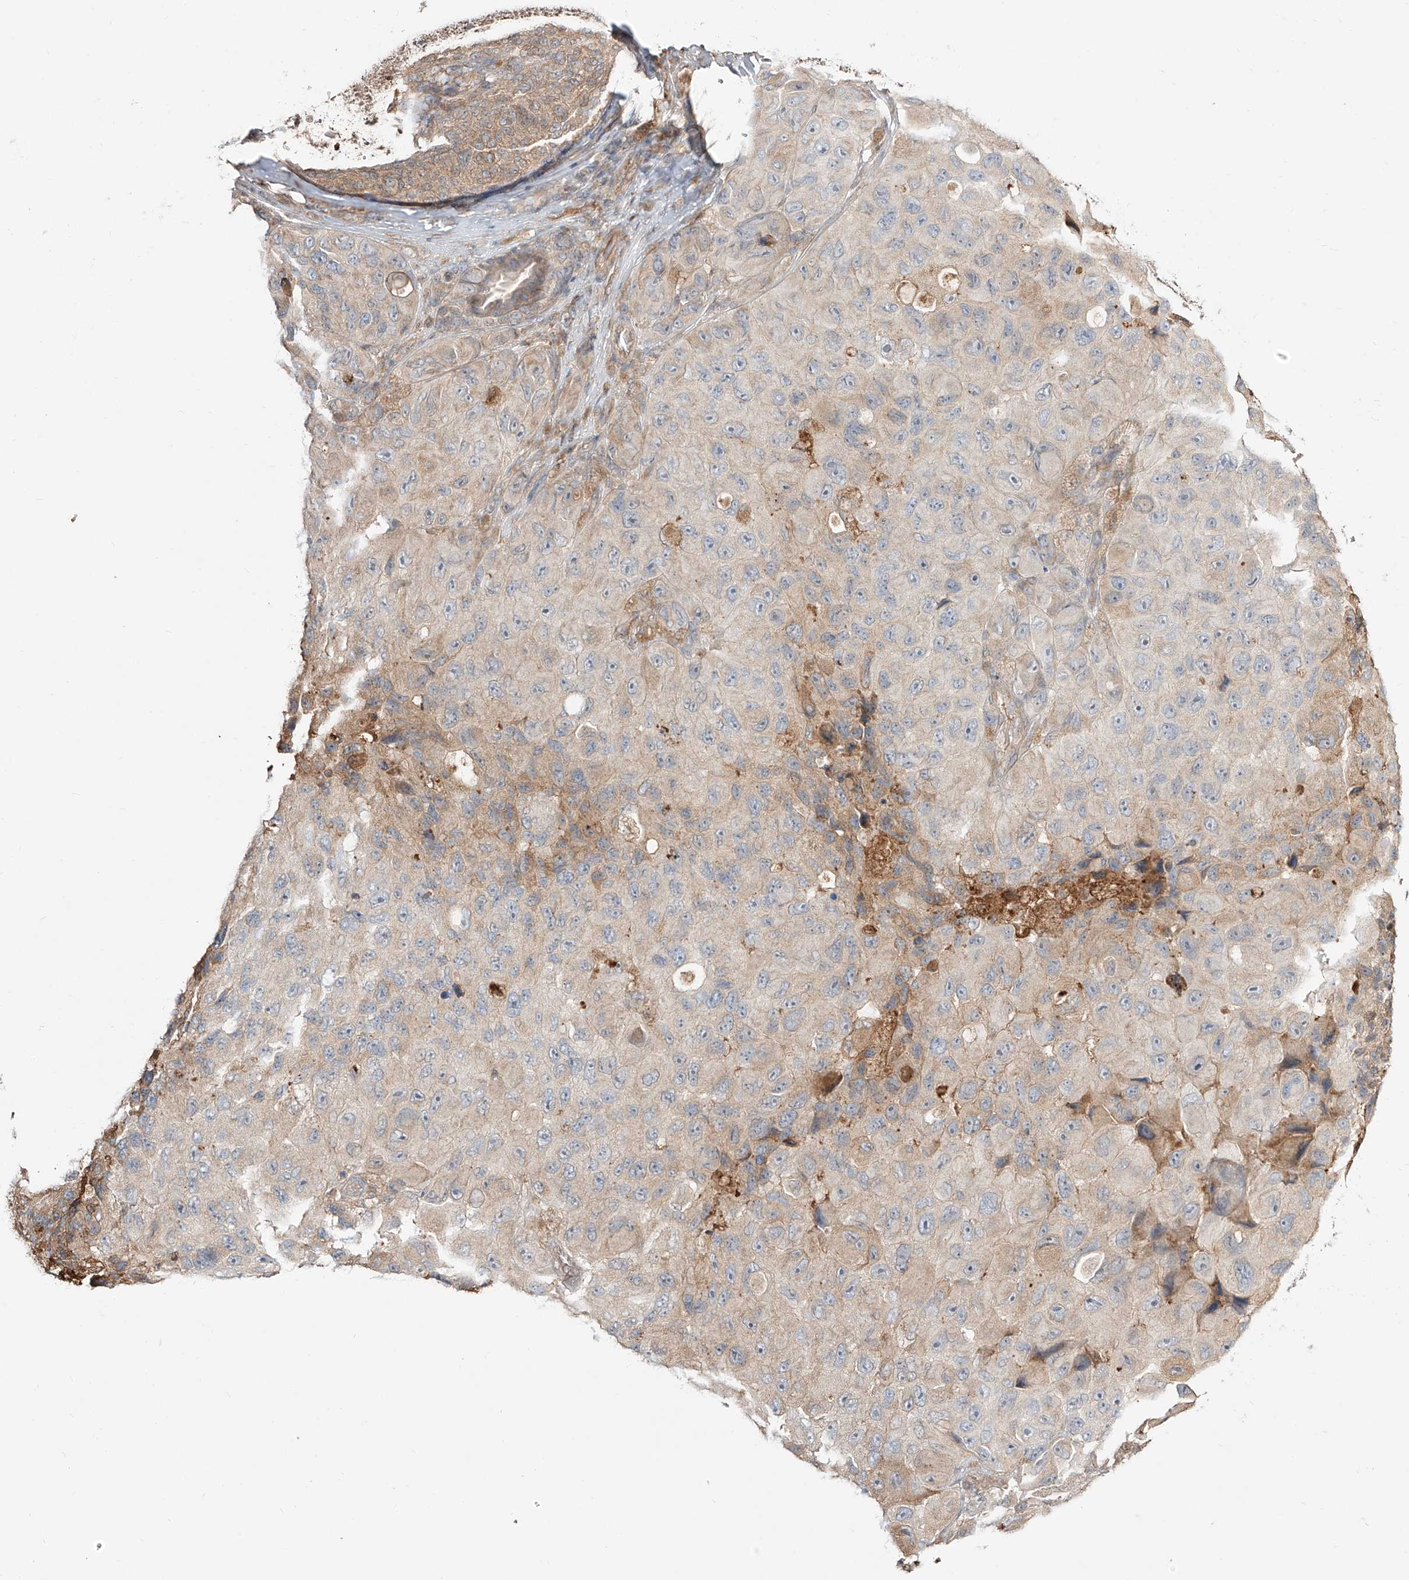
{"staining": {"intensity": "moderate", "quantity": "<25%", "location": "cytoplasmic/membranous"}, "tissue": "melanoma", "cell_type": "Tumor cells", "image_type": "cancer", "snomed": [{"axis": "morphology", "description": "Malignant melanoma, NOS"}, {"axis": "topography", "description": "Skin"}], "caption": "This is a micrograph of IHC staining of melanoma, which shows moderate positivity in the cytoplasmic/membranous of tumor cells.", "gene": "ERO1A", "patient": {"sex": "female", "age": 73}}